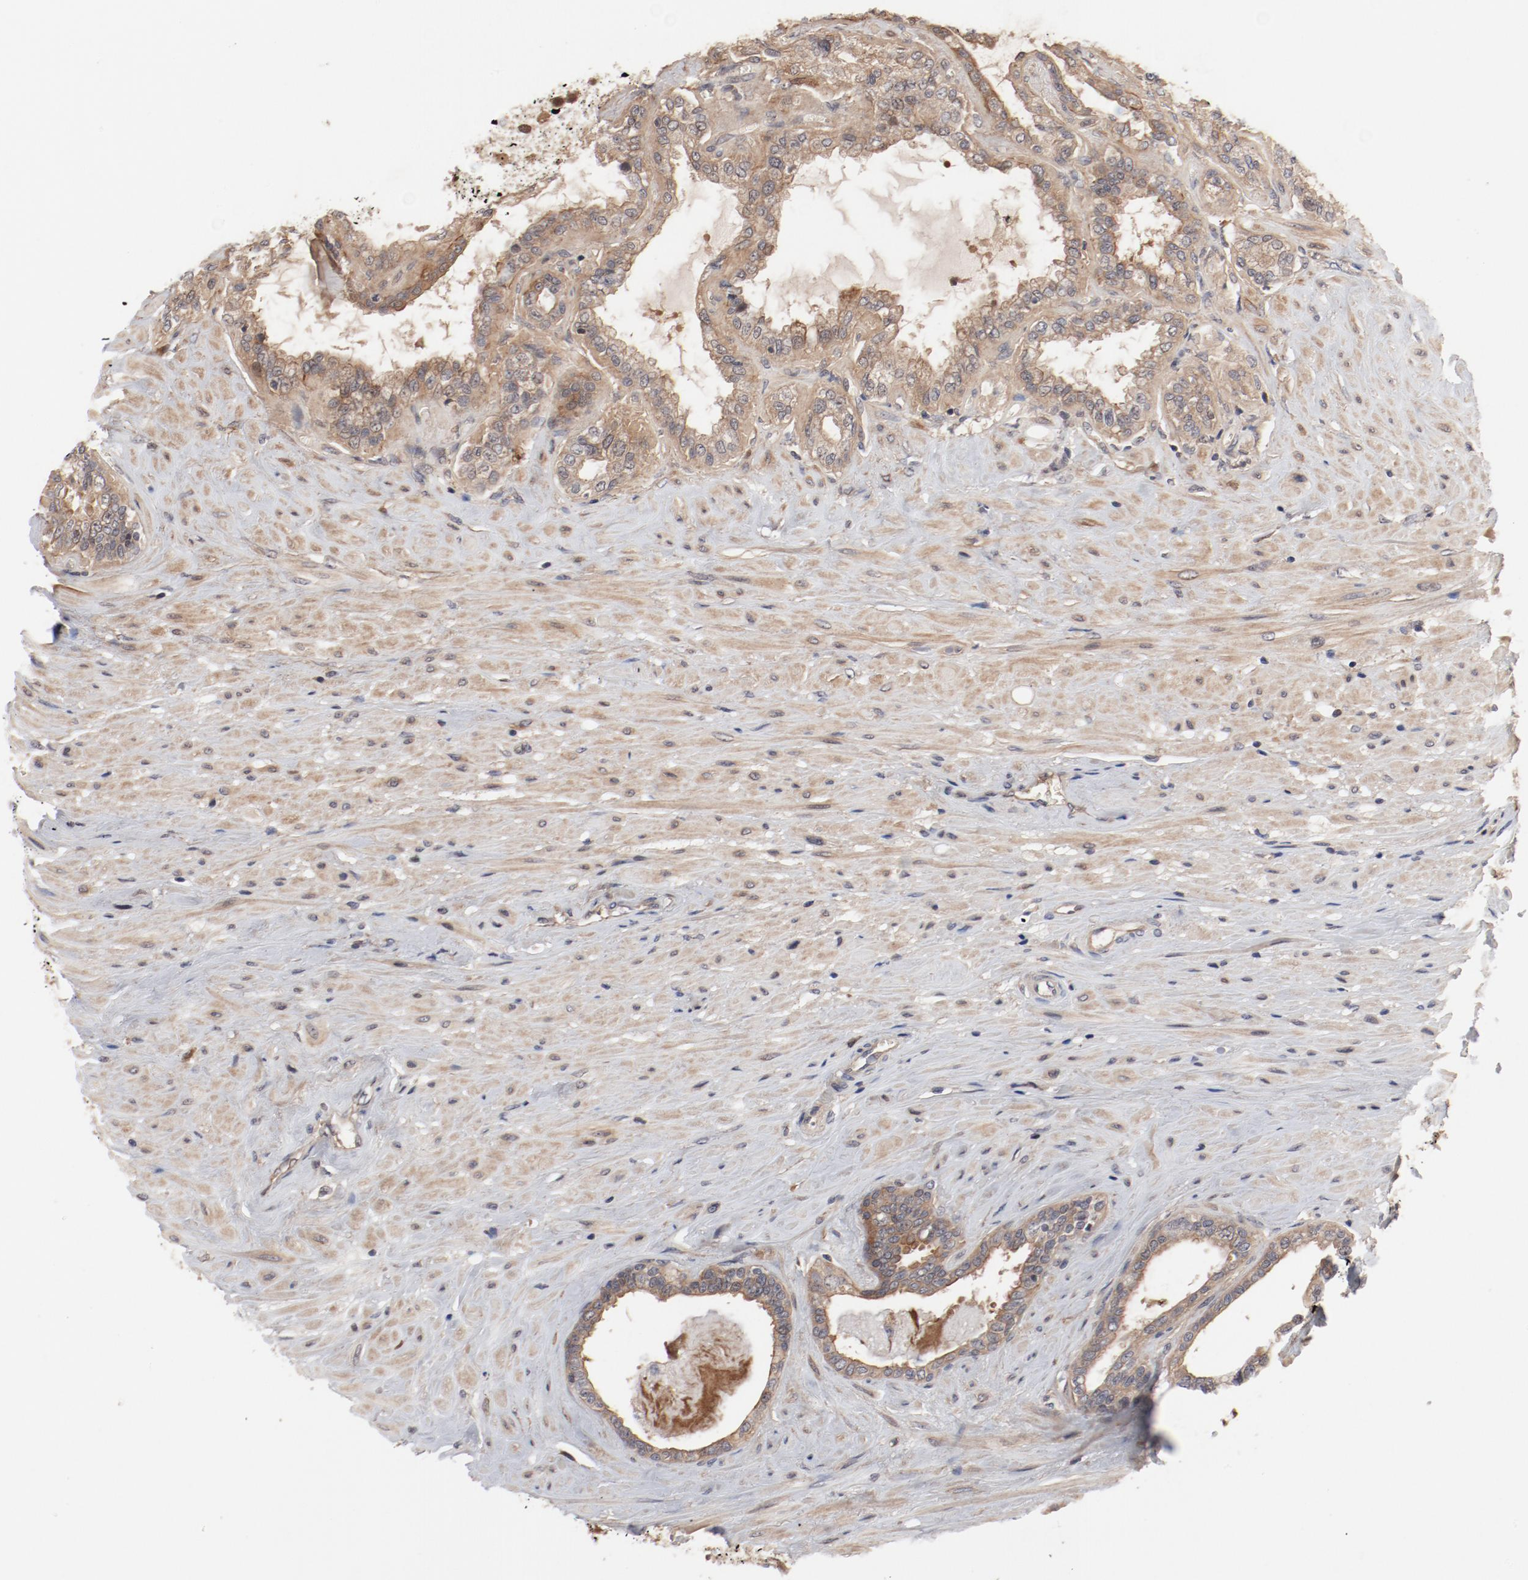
{"staining": {"intensity": "weak", "quantity": ">75%", "location": "cytoplasmic/membranous"}, "tissue": "seminal vesicle", "cell_type": "Glandular cells", "image_type": "normal", "snomed": [{"axis": "morphology", "description": "Normal tissue, NOS"}, {"axis": "morphology", "description": "Inflammation, NOS"}, {"axis": "topography", "description": "Urinary bladder"}, {"axis": "topography", "description": "Prostate"}, {"axis": "topography", "description": "Seminal veicle"}], "caption": "A low amount of weak cytoplasmic/membranous staining is seen in approximately >75% of glandular cells in normal seminal vesicle.", "gene": "PITPNM2", "patient": {"sex": "male", "age": 82}}